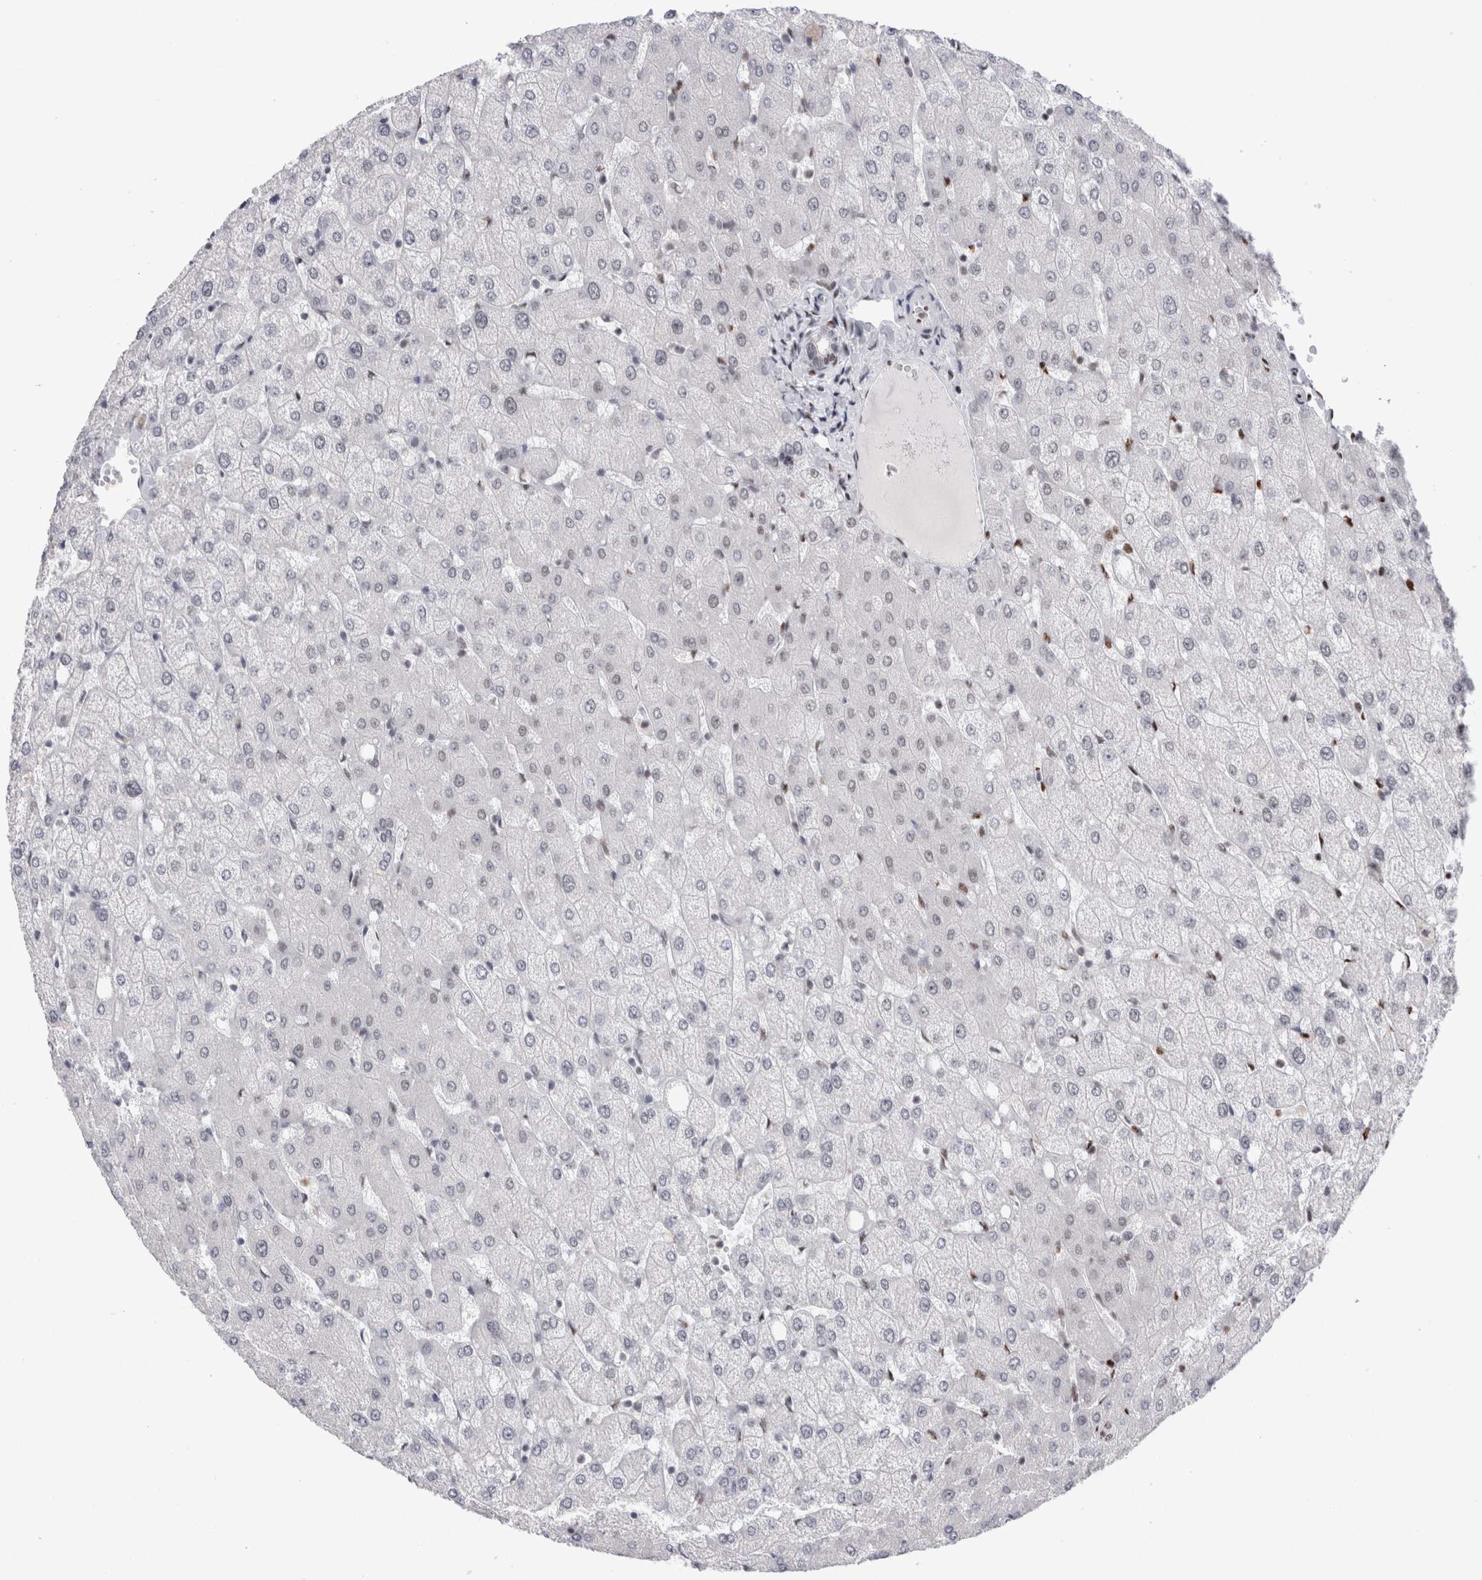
{"staining": {"intensity": "weak", "quantity": "25%-75%", "location": "nuclear"}, "tissue": "liver", "cell_type": "Cholangiocytes", "image_type": "normal", "snomed": [{"axis": "morphology", "description": "Normal tissue, NOS"}, {"axis": "topography", "description": "Liver"}], "caption": "The micrograph exhibits a brown stain indicating the presence of a protein in the nuclear of cholangiocytes in liver.", "gene": "RBM6", "patient": {"sex": "female", "age": 54}}